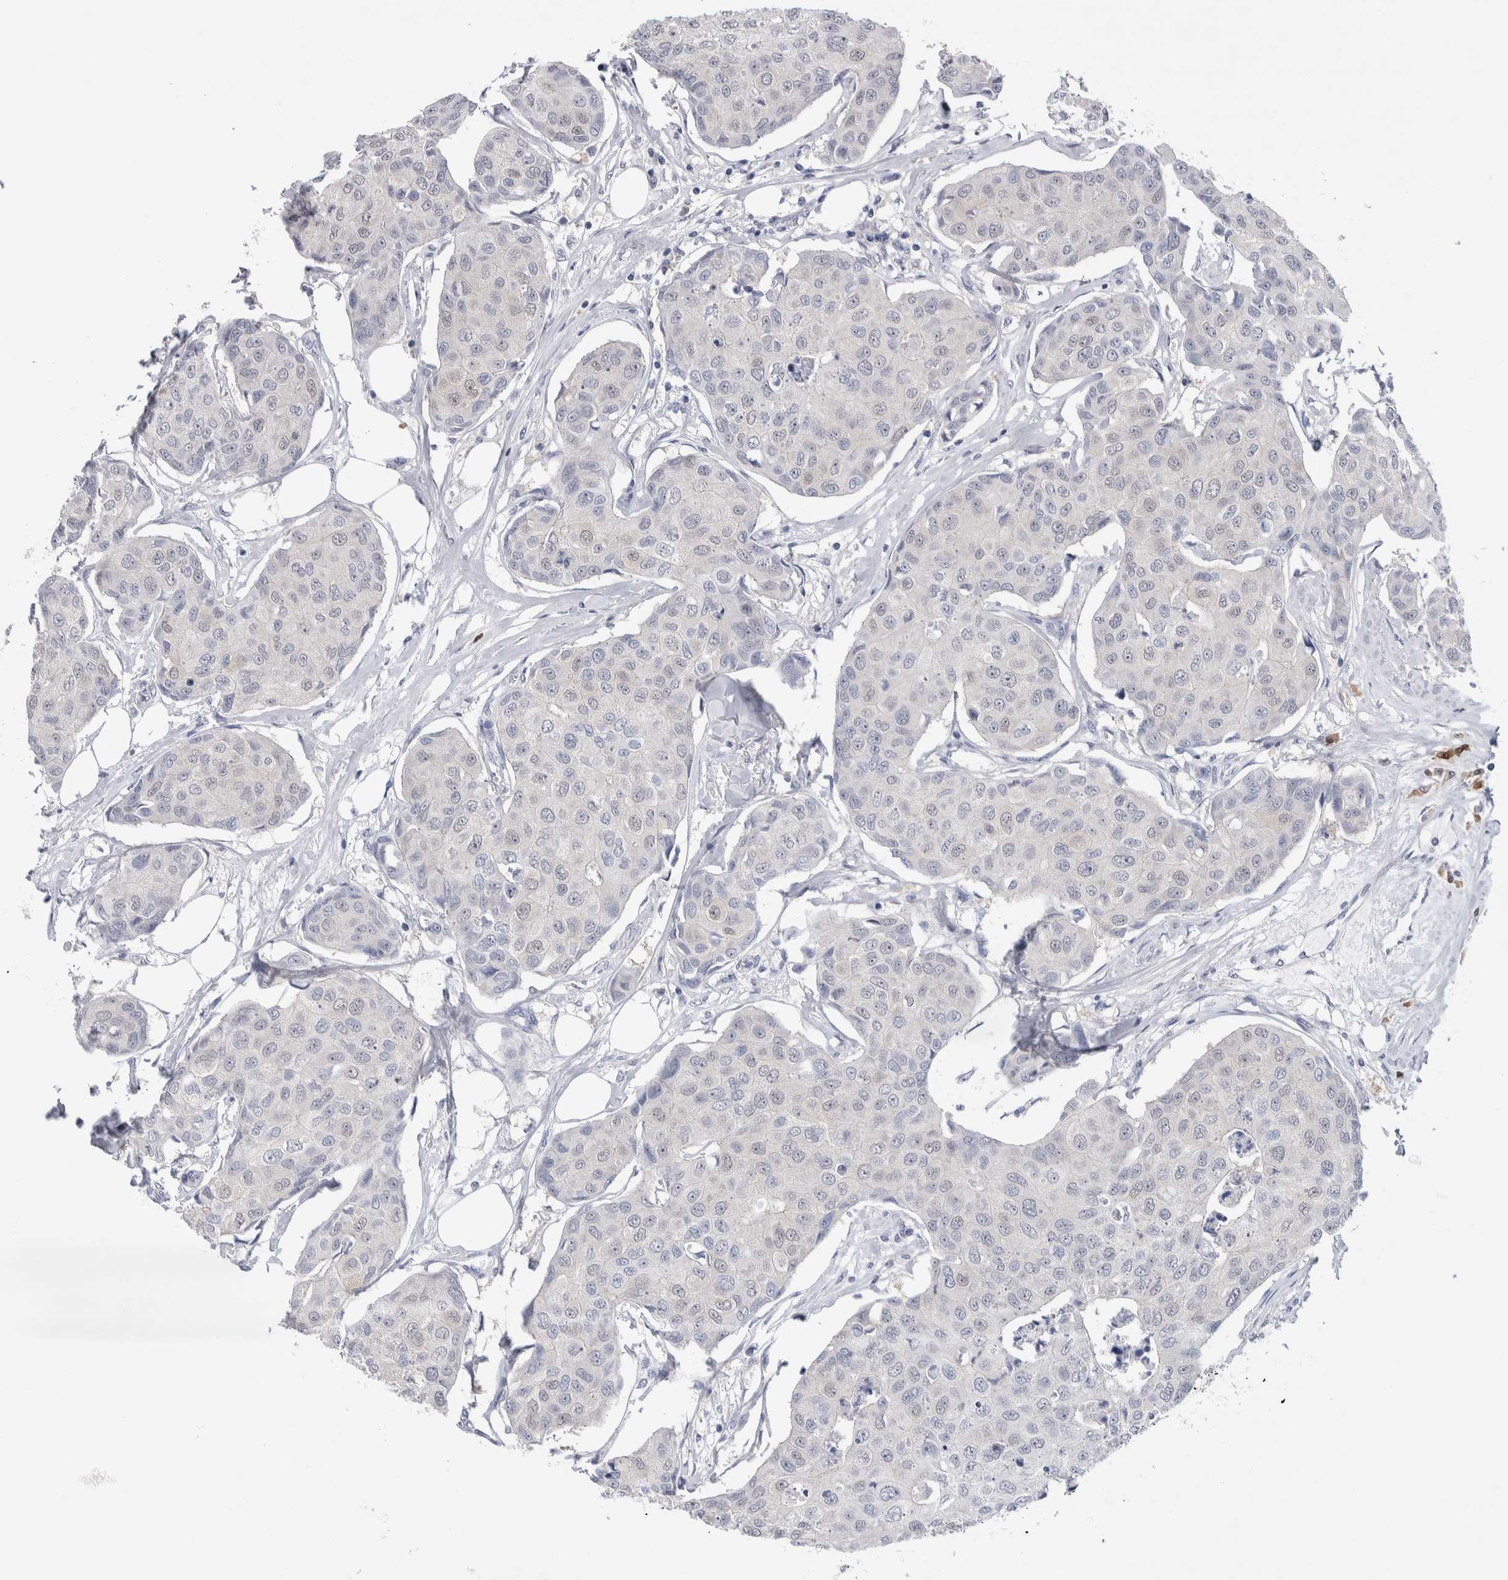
{"staining": {"intensity": "negative", "quantity": "none", "location": "none"}, "tissue": "breast cancer", "cell_type": "Tumor cells", "image_type": "cancer", "snomed": [{"axis": "morphology", "description": "Duct carcinoma"}, {"axis": "topography", "description": "Breast"}], "caption": "High power microscopy micrograph of an IHC image of infiltrating ductal carcinoma (breast), revealing no significant expression in tumor cells.", "gene": "LURAP1L", "patient": {"sex": "female", "age": 80}}